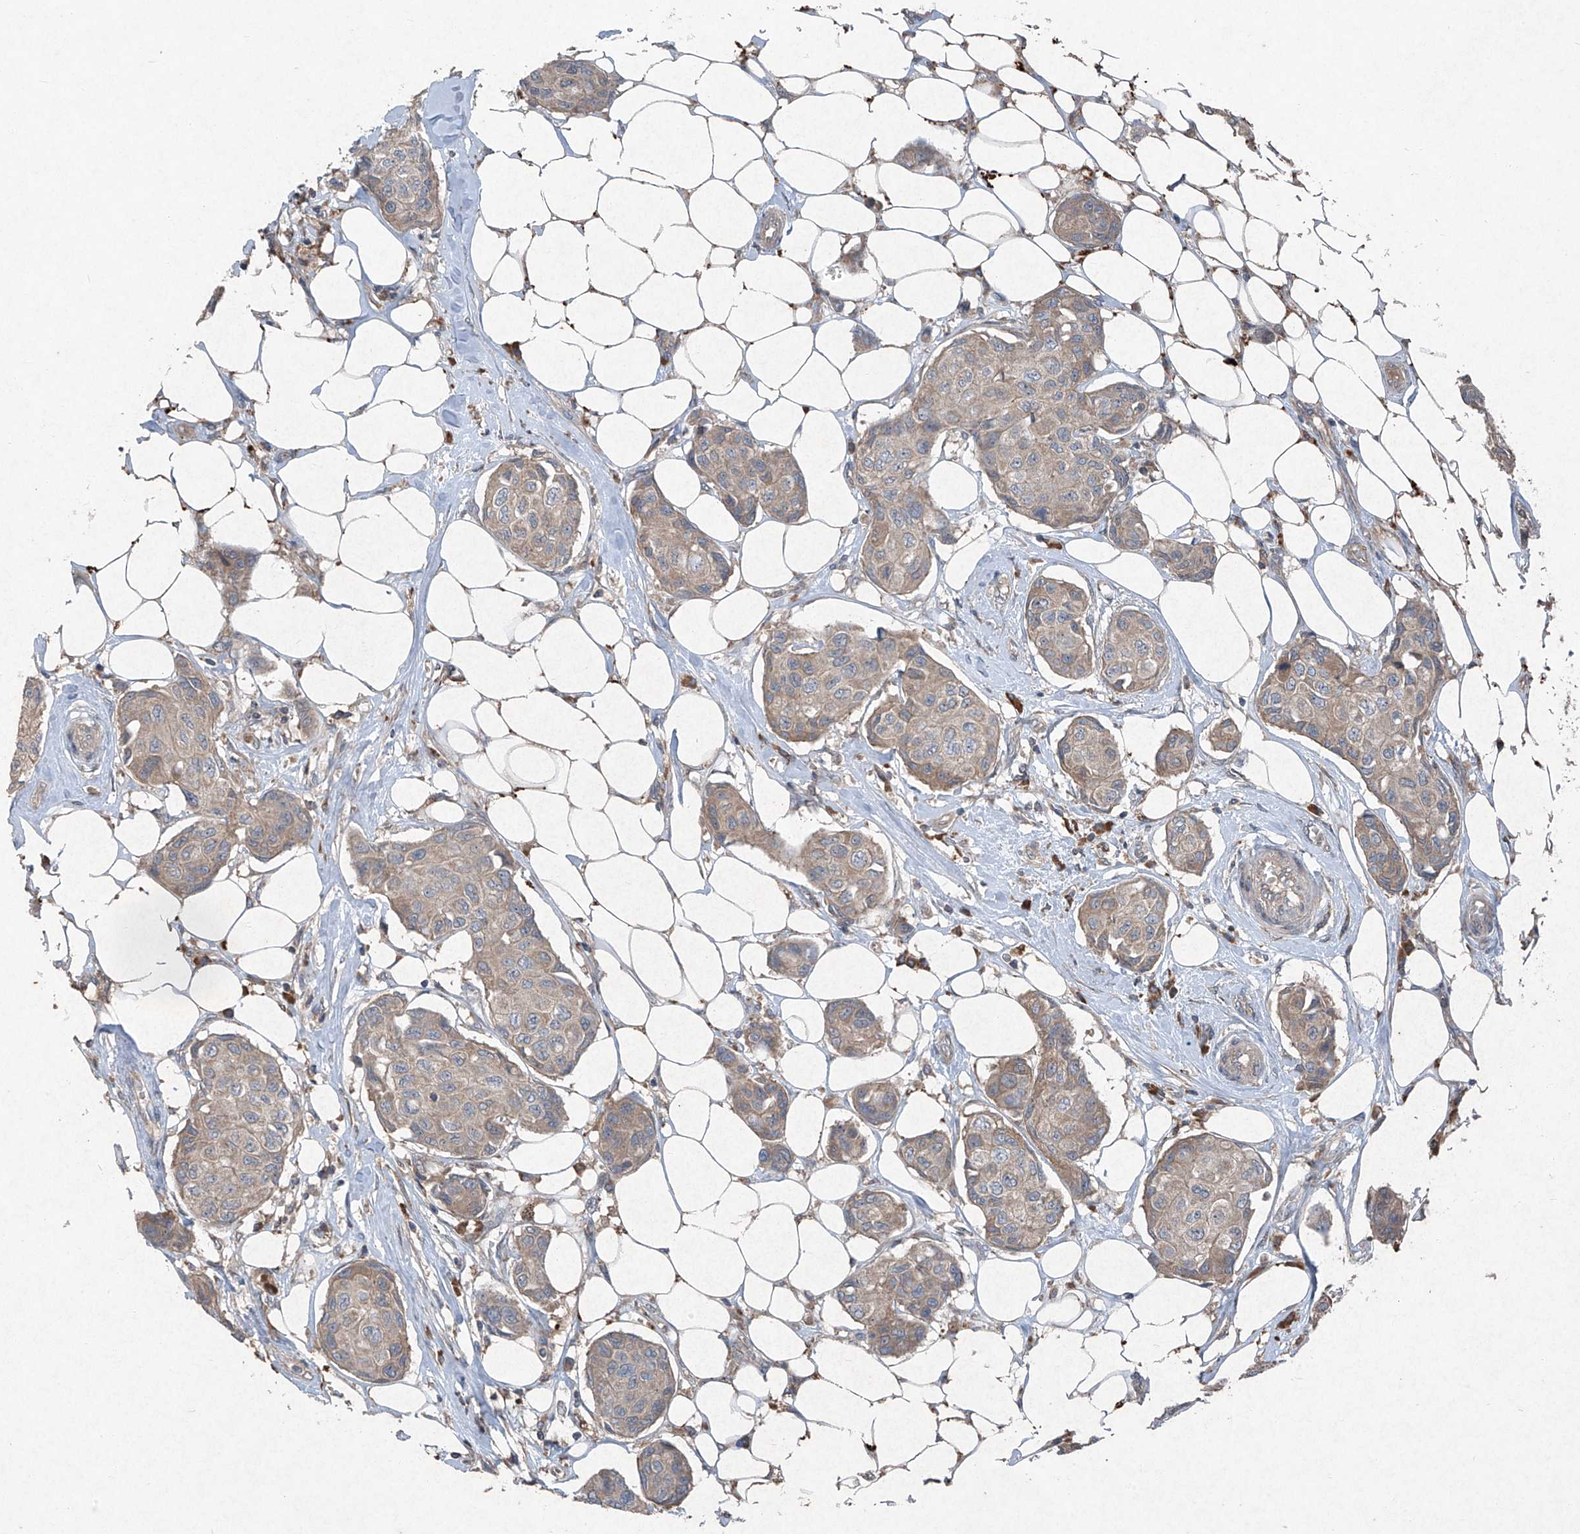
{"staining": {"intensity": "weak", "quantity": ">75%", "location": "cytoplasmic/membranous"}, "tissue": "breast cancer", "cell_type": "Tumor cells", "image_type": "cancer", "snomed": [{"axis": "morphology", "description": "Duct carcinoma"}, {"axis": "topography", "description": "Breast"}], "caption": "Intraductal carcinoma (breast) stained with immunohistochemistry reveals weak cytoplasmic/membranous expression in approximately >75% of tumor cells.", "gene": "FOXRED2", "patient": {"sex": "female", "age": 80}}